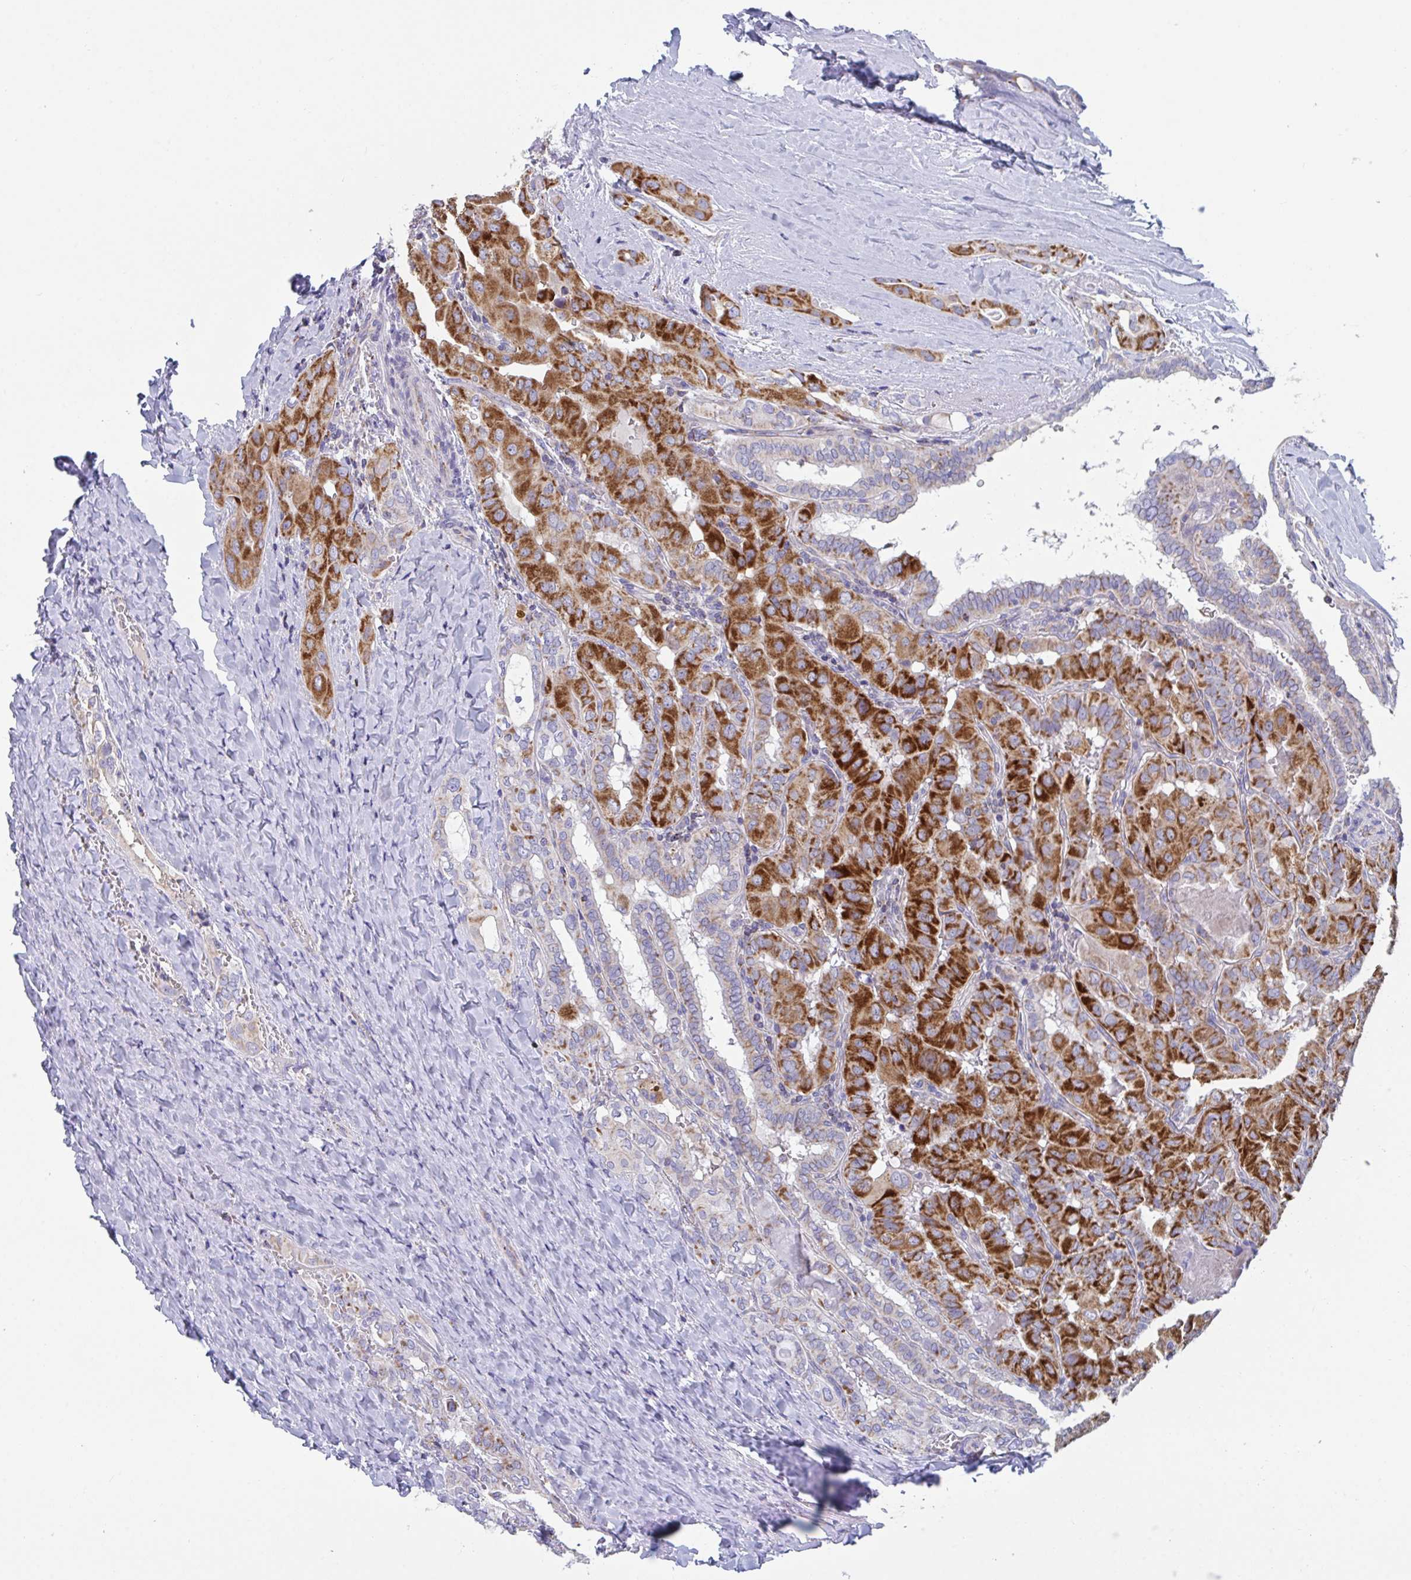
{"staining": {"intensity": "strong", "quantity": "25%-75%", "location": "cytoplasmic/membranous"}, "tissue": "thyroid cancer", "cell_type": "Tumor cells", "image_type": "cancer", "snomed": [{"axis": "morphology", "description": "Papillary adenocarcinoma, NOS"}, {"axis": "topography", "description": "Thyroid gland"}], "caption": "Thyroid cancer (papillary adenocarcinoma) stained with a protein marker shows strong staining in tumor cells.", "gene": "BCAT2", "patient": {"sex": "female", "age": 46}}